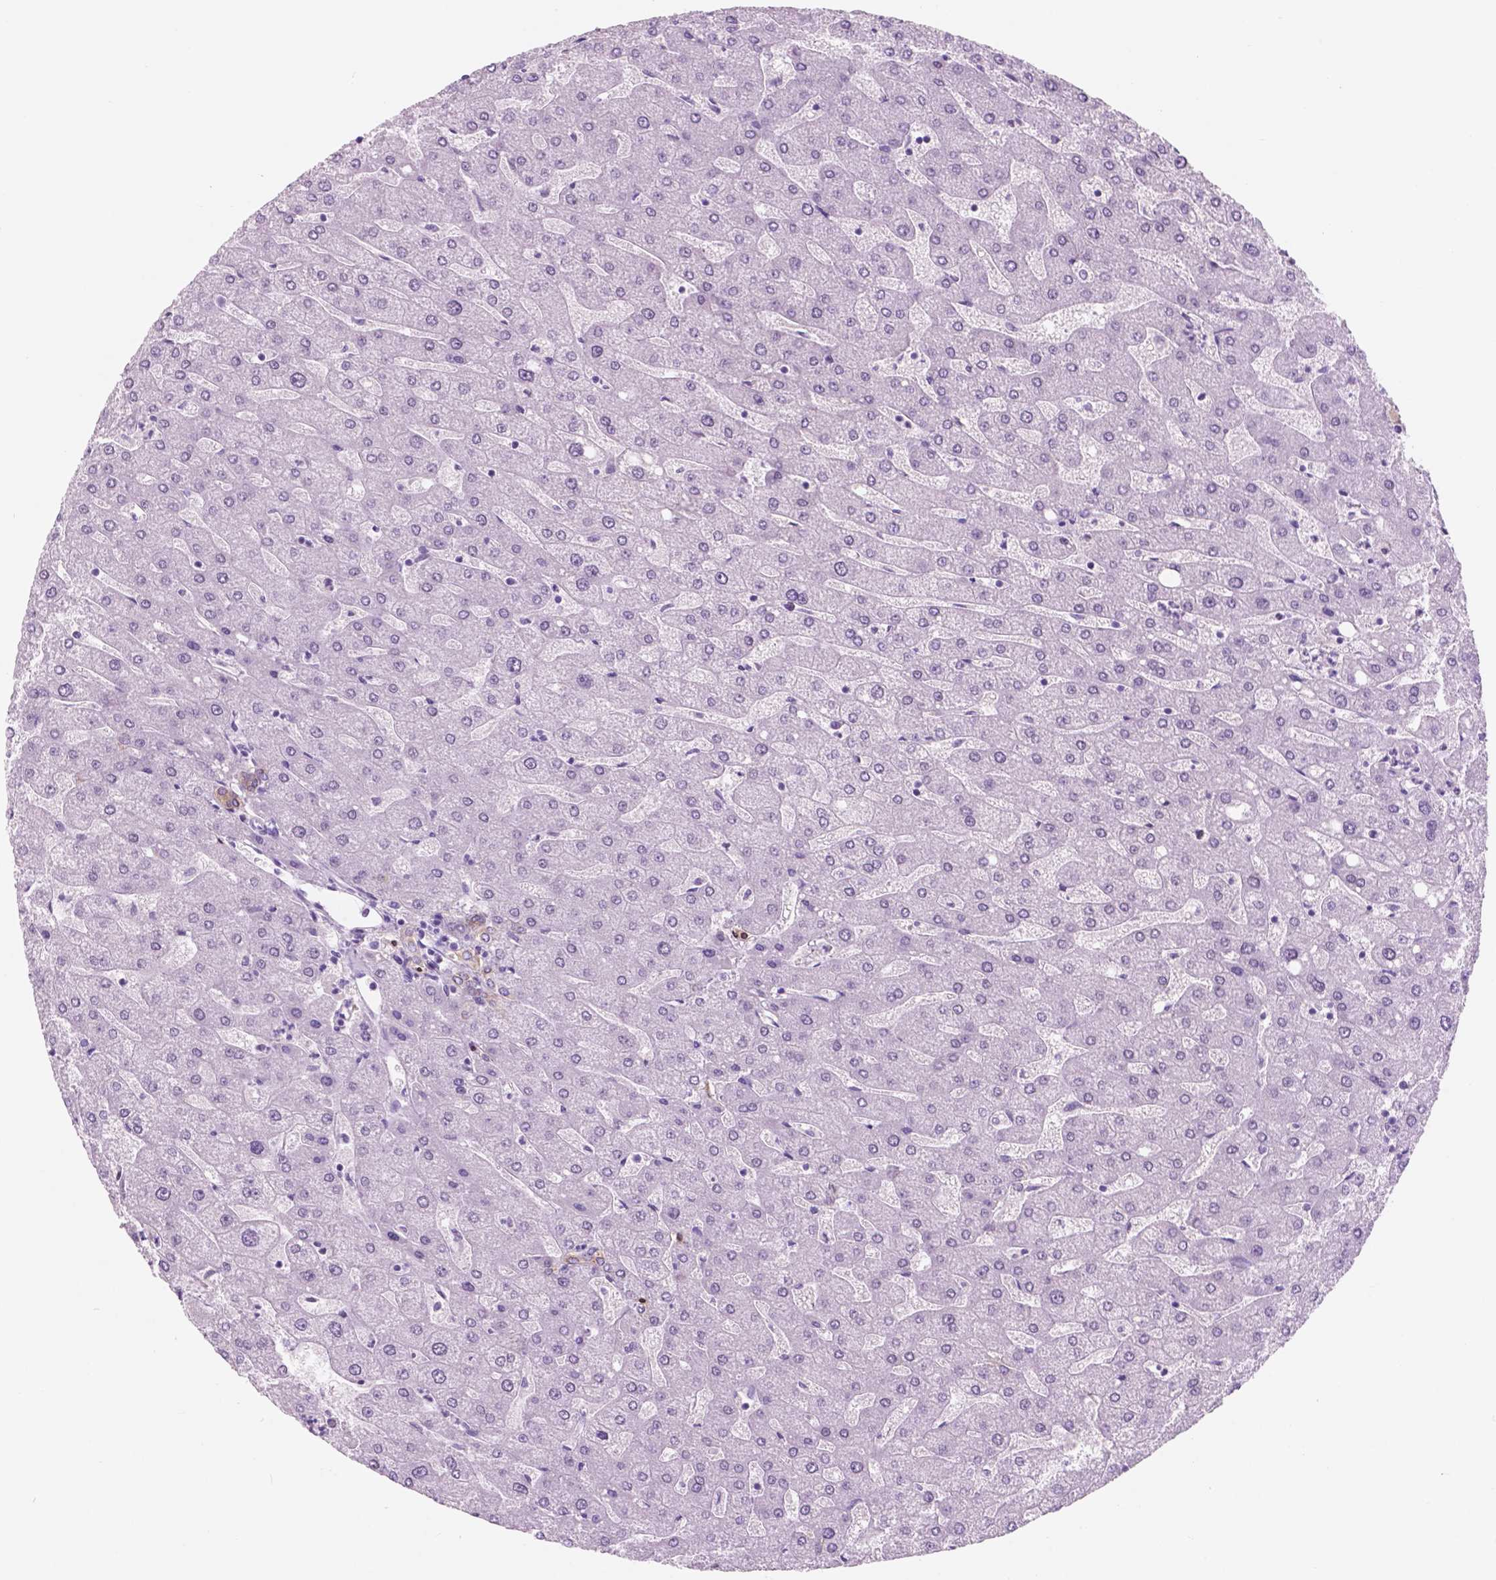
{"staining": {"intensity": "weak", "quantity": ">75%", "location": "cytoplasmic/membranous"}, "tissue": "liver", "cell_type": "Cholangiocytes", "image_type": "normal", "snomed": [{"axis": "morphology", "description": "Normal tissue, NOS"}, {"axis": "topography", "description": "Liver"}], "caption": "Liver was stained to show a protein in brown. There is low levels of weak cytoplasmic/membranous staining in approximately >75% of cholangiocytes. The protein is shown in brown color, while the nuclei are stained blue.", "gene": "CUZD1", "patient": {"sex": "male", "age": 67}}